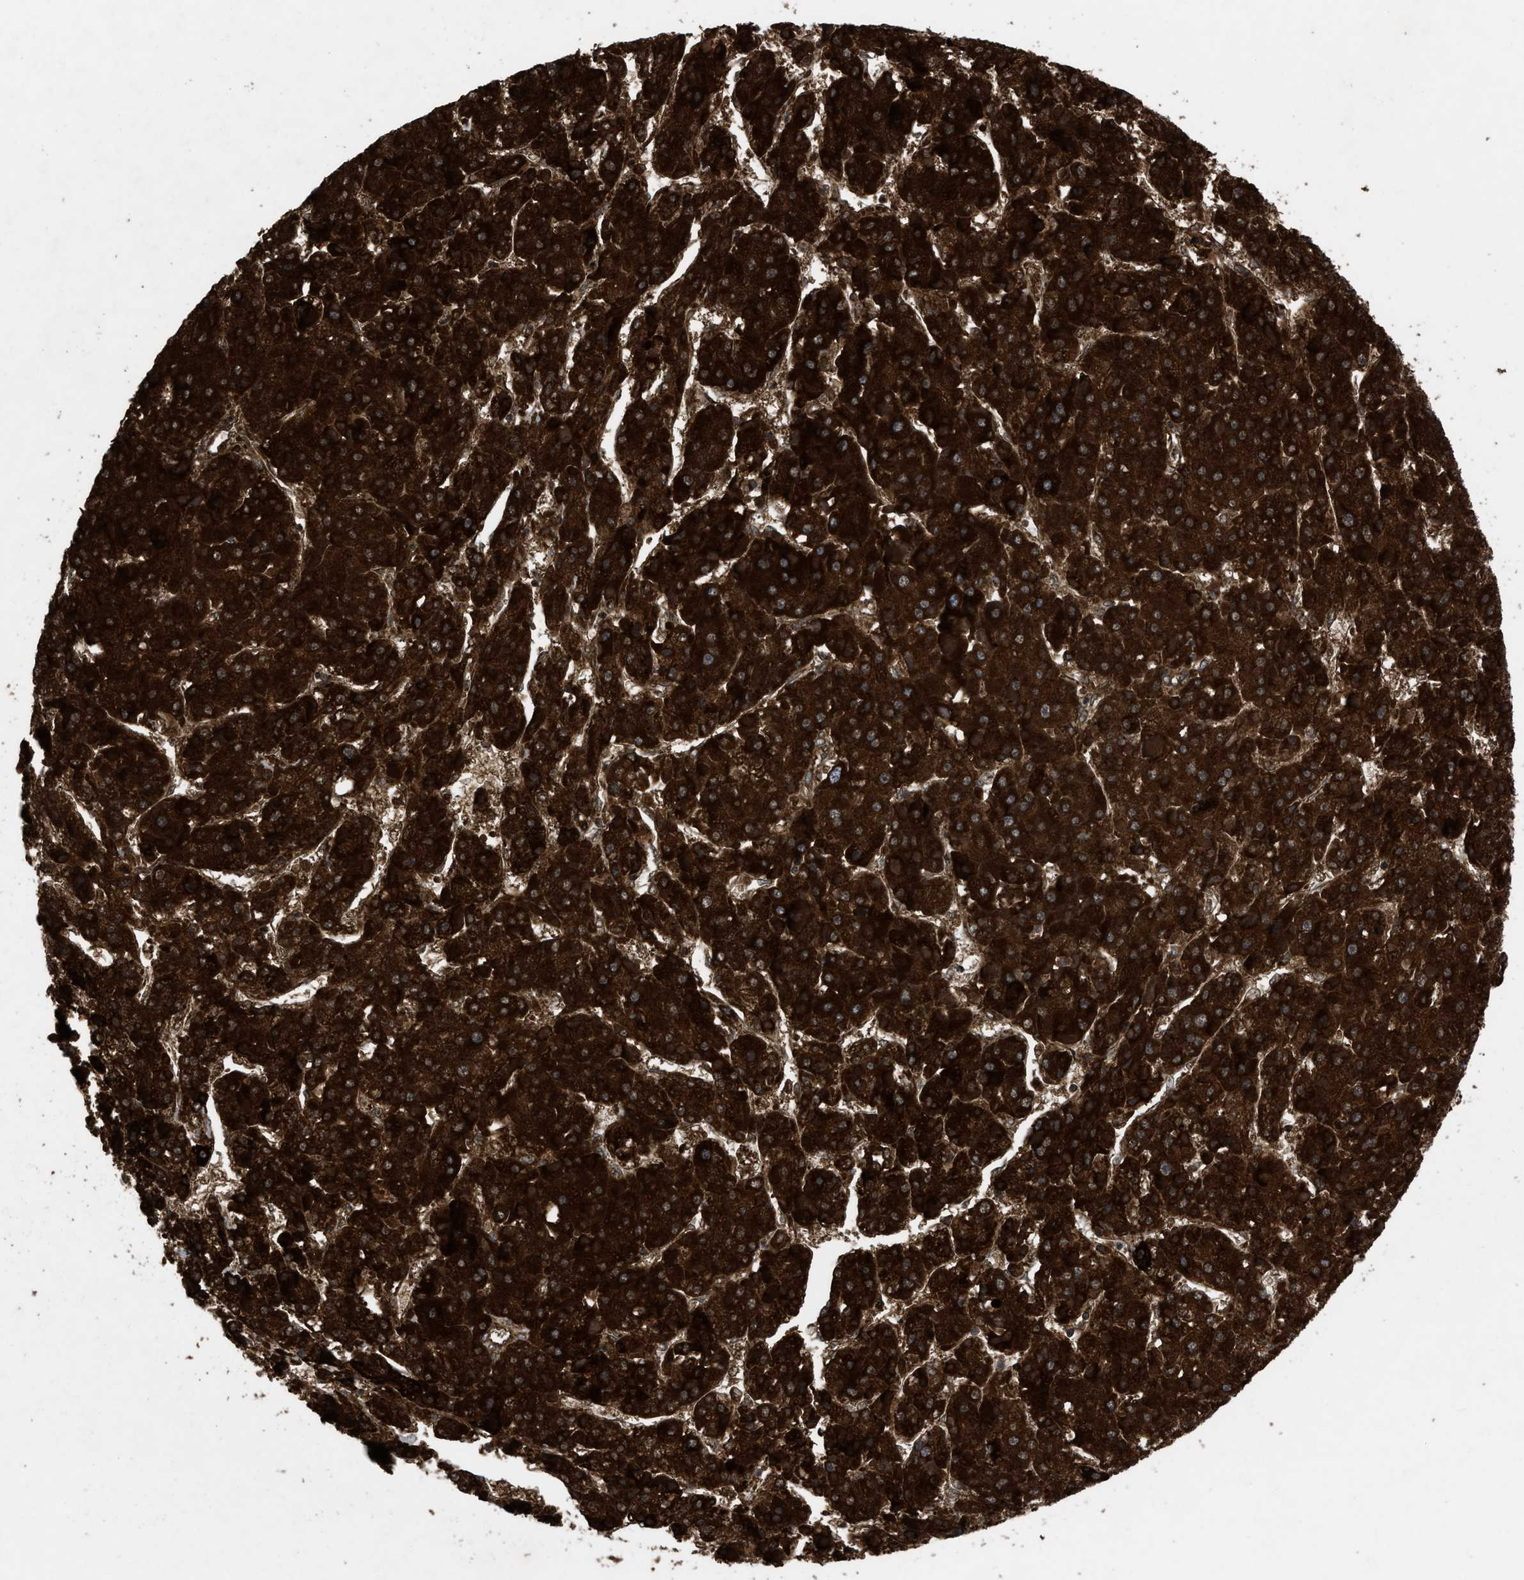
{"staining": {"intensity": "strong", "quantity": ">75%", "location": "cytoplasmic/membranous"}, "tissue": "liver cancer", "cell_type": "Tumor cells", "image_type": "cancer", "snomed": [{"axis": "morphology", "description": "Carcinoma, Hepatocellular, NOS"}, {"axis": "topography", "description": "Liver"}], "caption": "Protein staining demonstrates strong cytoplasmic/membranous positivity in approximately >75% of tumor cells in liver cancer. (brown staining indicates protein expression, while blue staining denotes nuclei).", "gene": "PER3", "patient": {"sex": "female", "age": 73}}